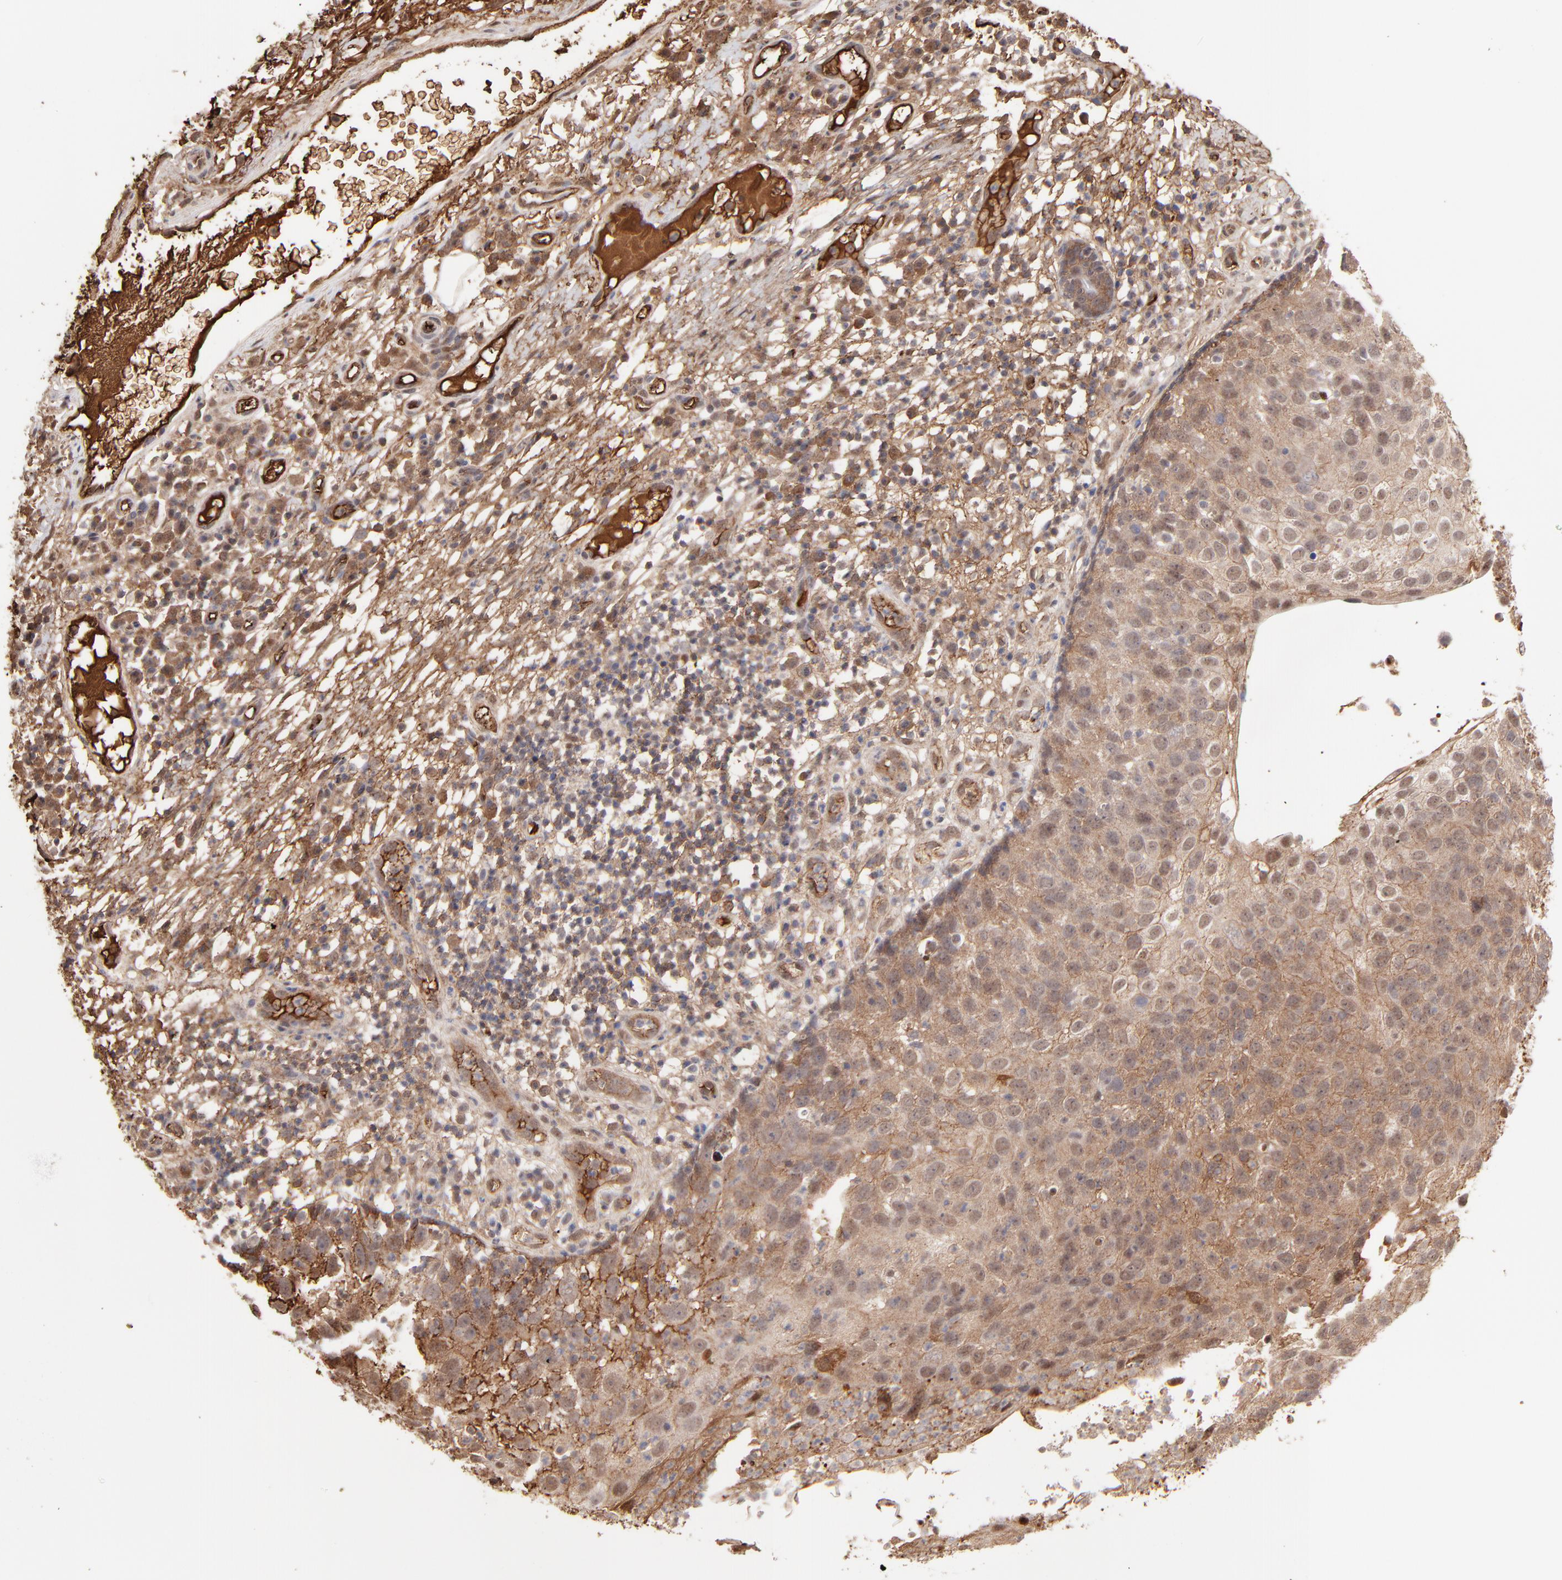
{"staining": {"intensity": "weak", "quantity": "25%-75%", "location": "cytoplasmic/membranous,nuclear"}, "tissue": "skin cancer", "cell_type": "Tumor cells", "image_type": "cancer", "snomed": [{"axis": "morphology", "description": "Squamous cell carcinoma, NOS"}, {"axis": "topography", "description": "Skin"}], "caption": "Skin cancer (squamous cell carcinoma) was stained to show a protein in brown. There is low levels of weak cytoplasmic/membranous and nuclear positivity in approximately 25%-75% of tumor cells.", "gene": "PSMD14", "patient": {"sex": "male", "age": 87}}